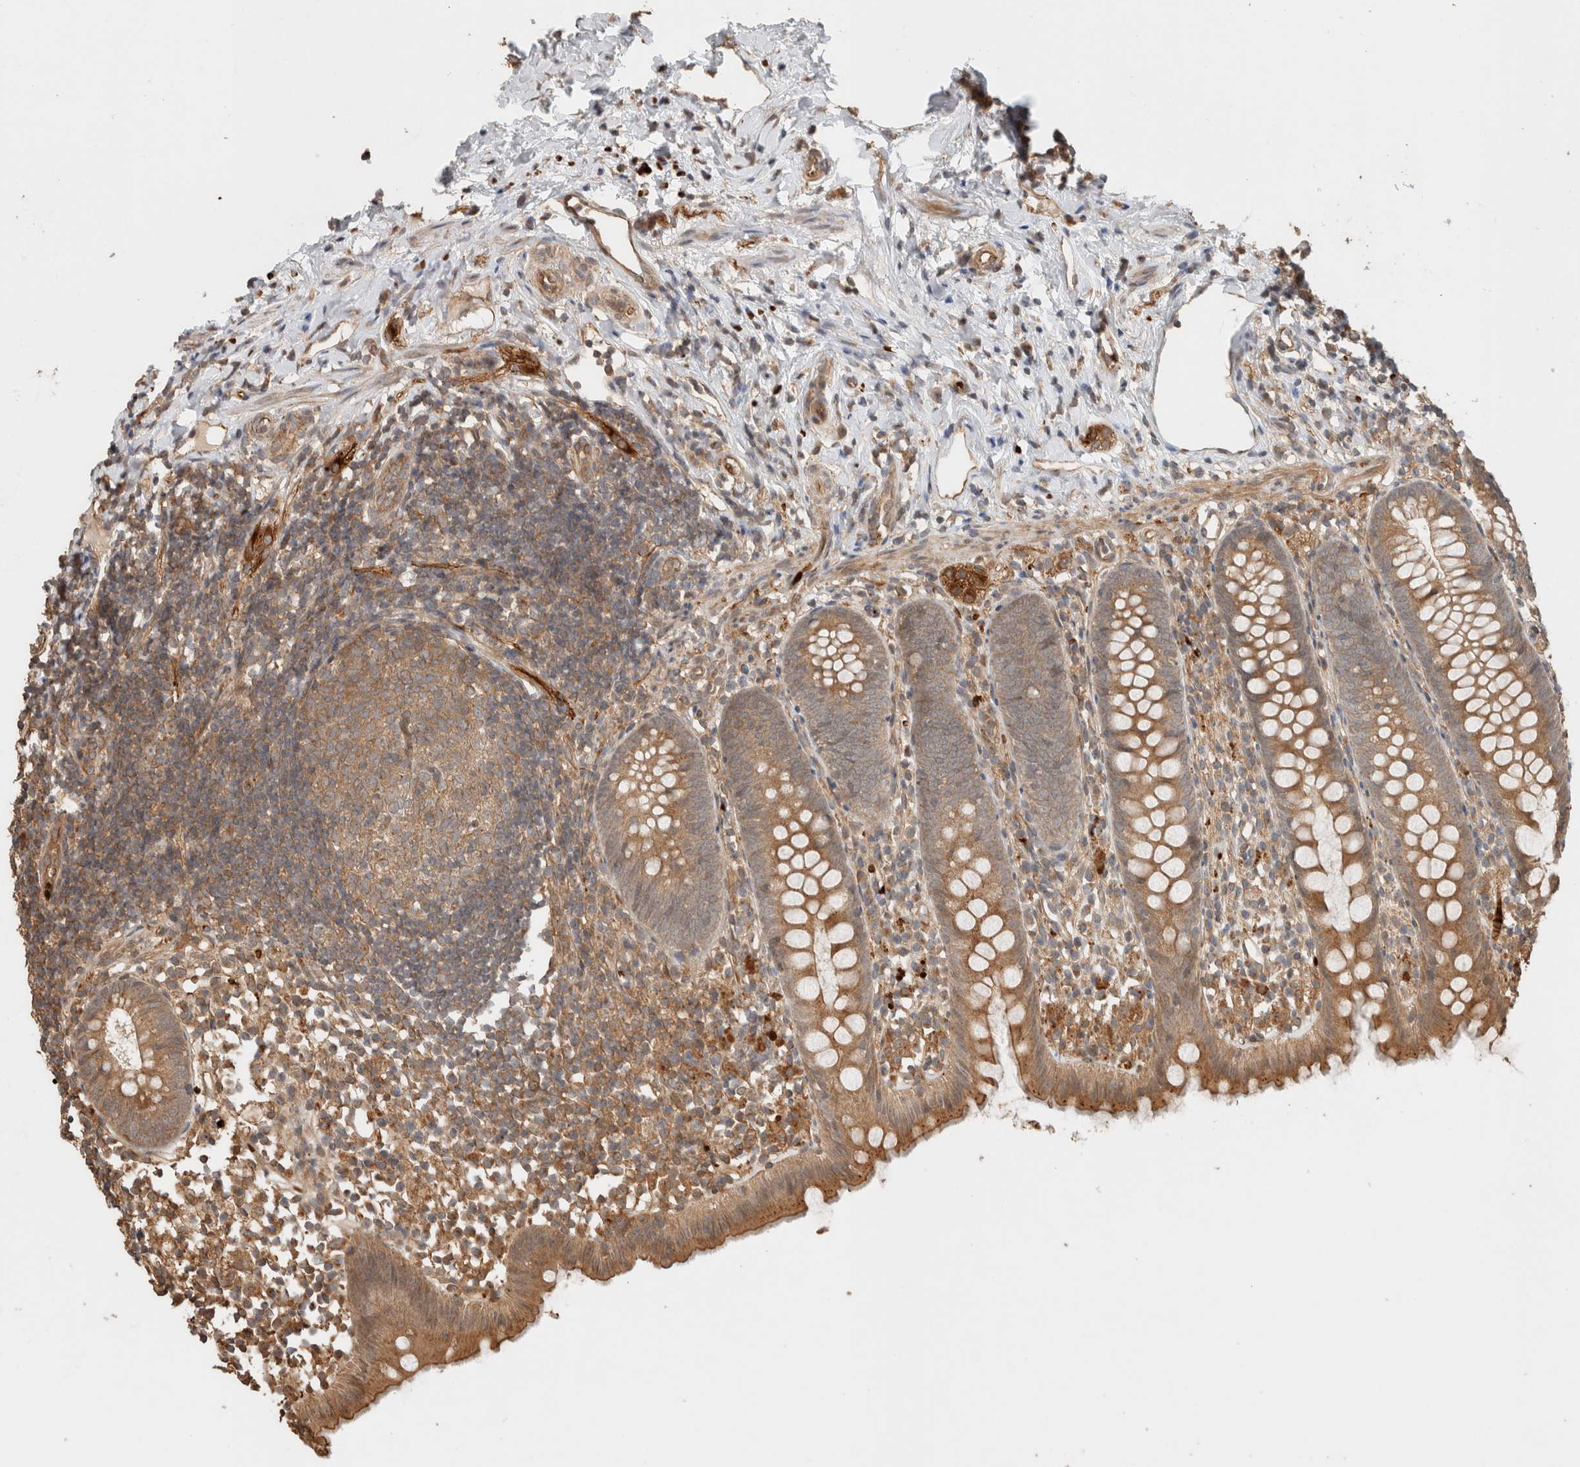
{"staining": {"intensity": "moderate", "quantity": ">75%", "location": "cytoplasmic/membranous"}, "tissue": "appendix", "cell_type": "Glandular cells", "image_type": "normal", "snomed": [{"axis": "morphology", "description": "Normal tissue, NOS"}, {"axis": "topography", "description": "Appendix"}], "caption": "Immunohistochemistry photomicrograph of unremarkable appendix: human appendix stained using IHC demonstrates medium levels of moderate protein expression localized specifically in the cytoplasmic/membranous of glandular cells, appearing as a cytoplasmic/membranous brown color.", "gene": "OTUD6B", "patient": {"sex": "female", "age": 20}}